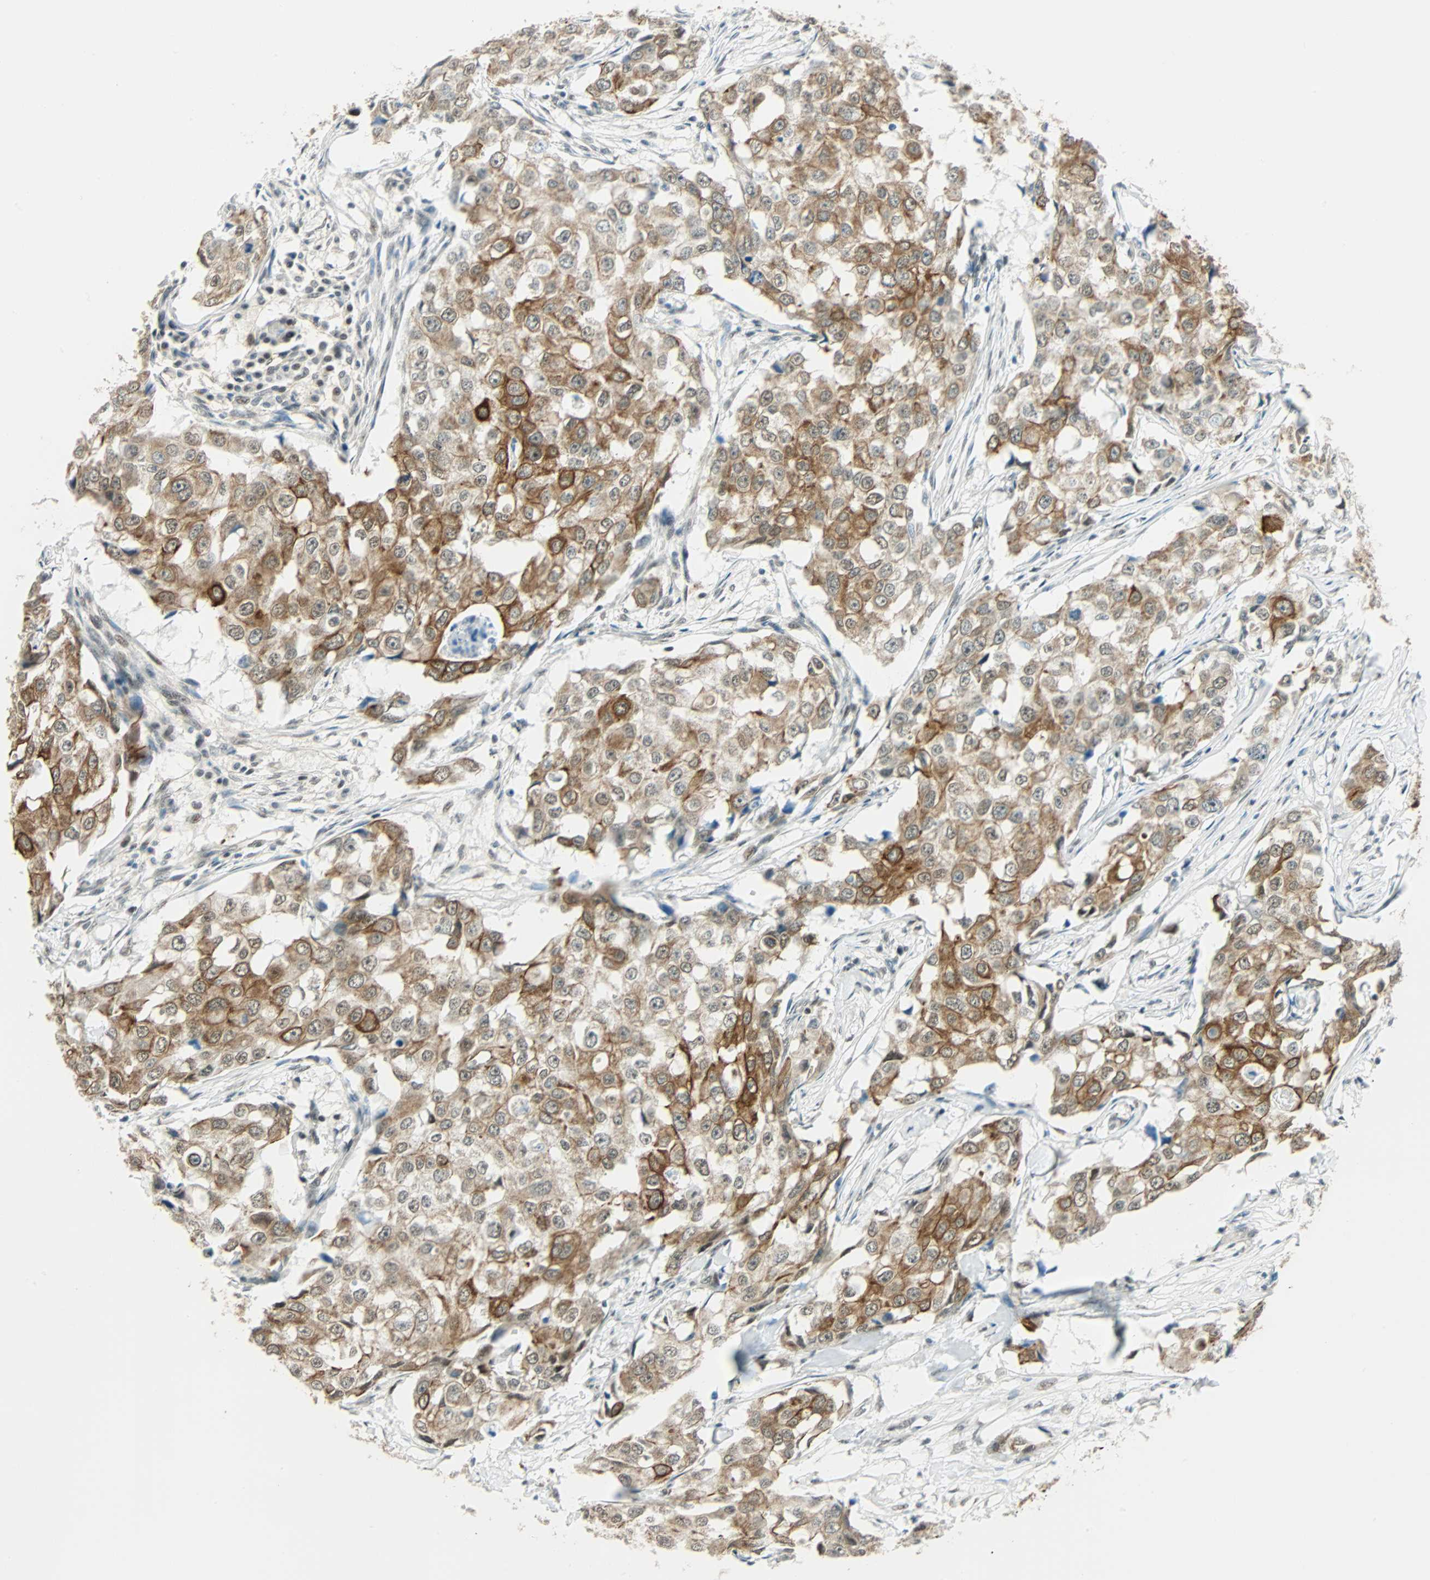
{"staining": {"intensity": "strong", "quantity": "25%-75%", "location": "cytoplasmic/membranous"}, "tissue": "breast cancer", "cell_type": "Tumor cells", "image_type": "cancer", "snomed": [{"axis": "morphology", "description": "Duct carcinoma"}, {"axis": "topography", "description": "Breast"}], "caption": "Immunohistochemical staining of infiltrating ductal carcinoma (breast) displays high levels of strong cytoplasmic/membranous protein positivity in about 25%-75% of tumor cells.", "gene": "NELFE", "patient": {"sex": "female", "age": 27}}